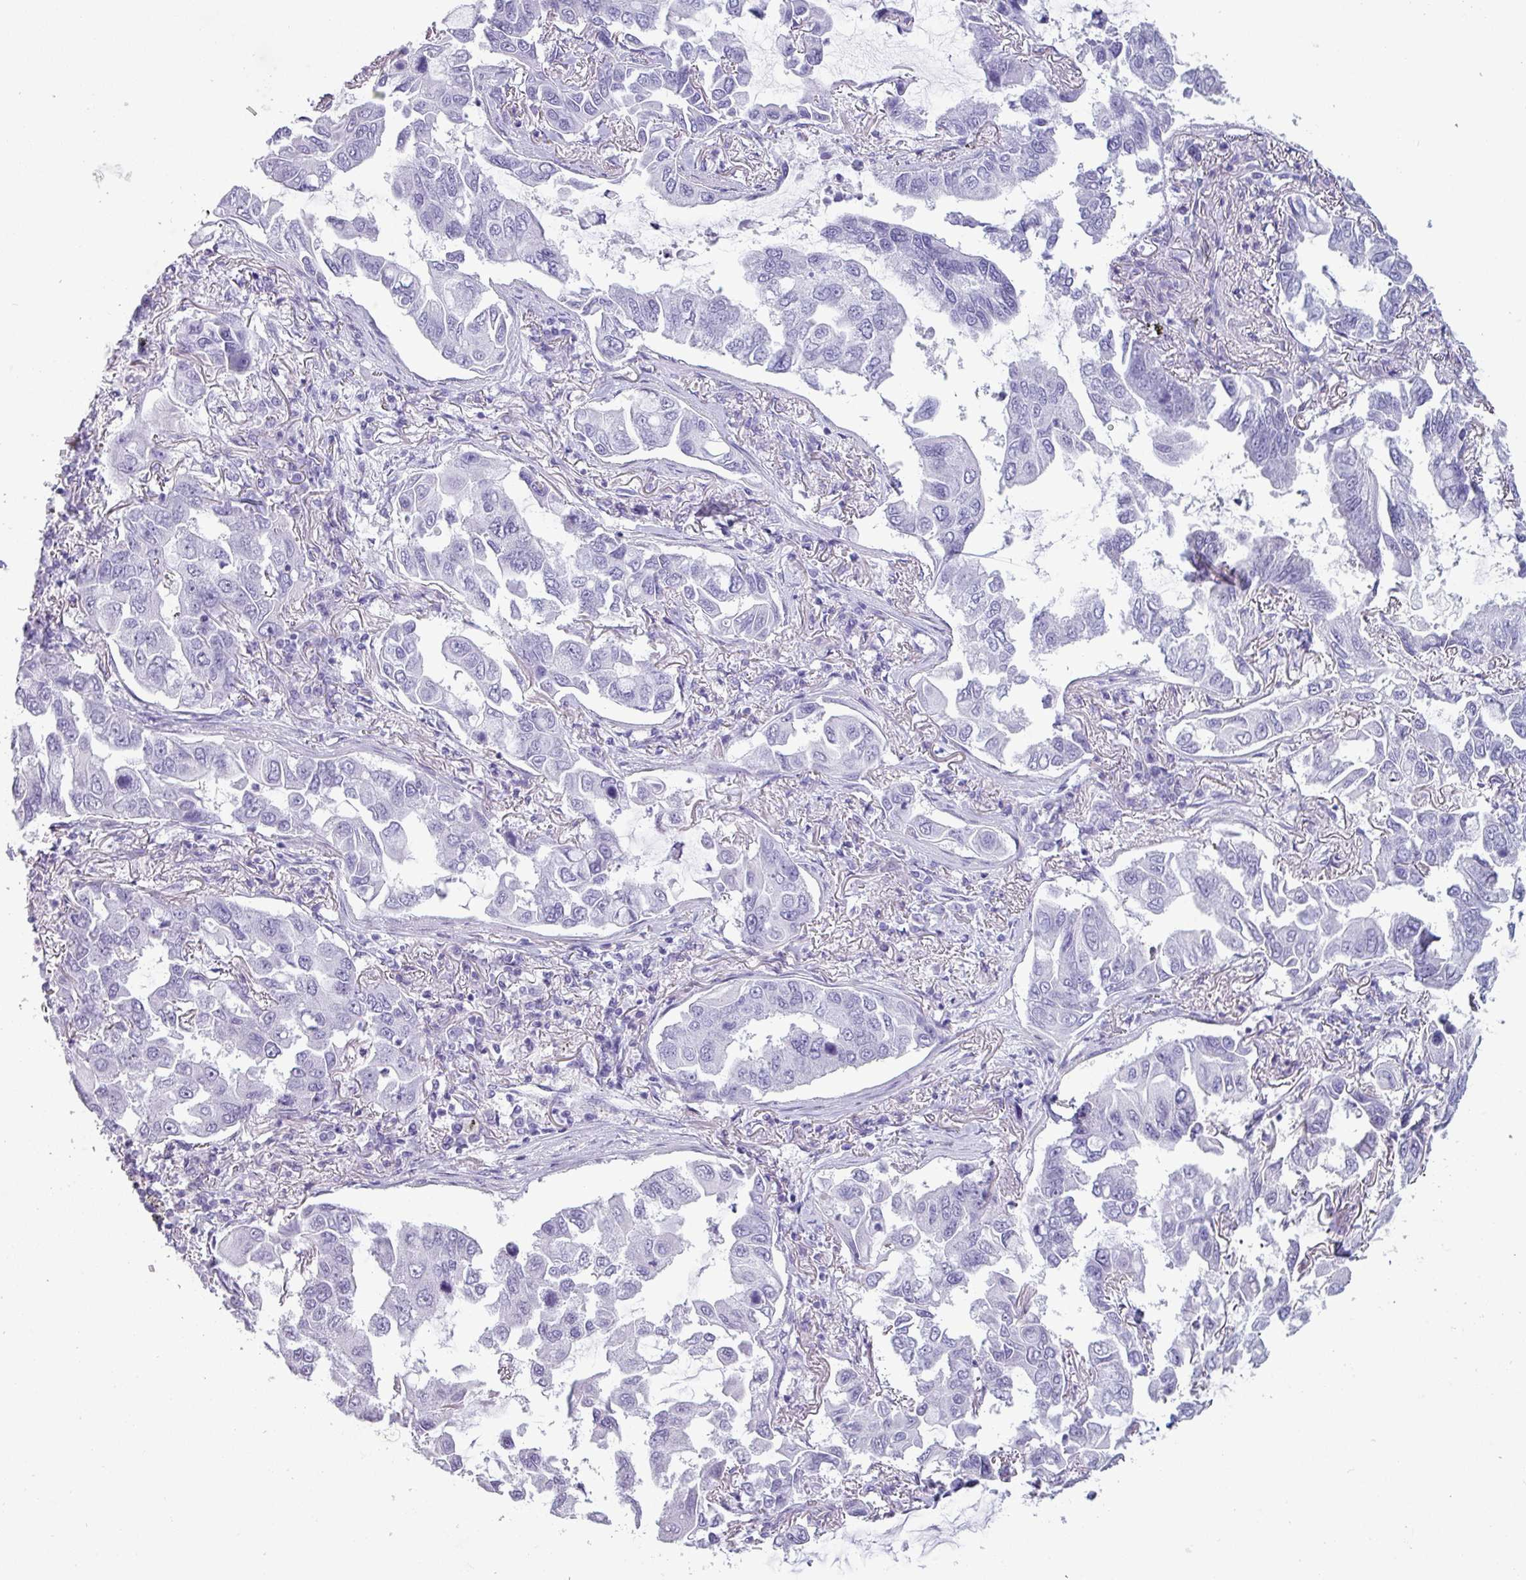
{"staining": {"intensity": "negative", "quantity": "none", "location": "none"}, "tissue": "lung cancer", "cell_type": "Tumor cells", "image_type": "cancer", "snomed": [{"axis": "morphology", "description": "Adenocarcinoma, NOS"}, {"axis": "topography", "description": "Lung"}], "caption": "IHC histopathology image of neoplastic tissue: human adenocarcinoma (lung) stained with DAB shows no significant protein expression in tumor cells.", "gene": "CRYBB2", "patient": {"sex": "male", "age": 64}}